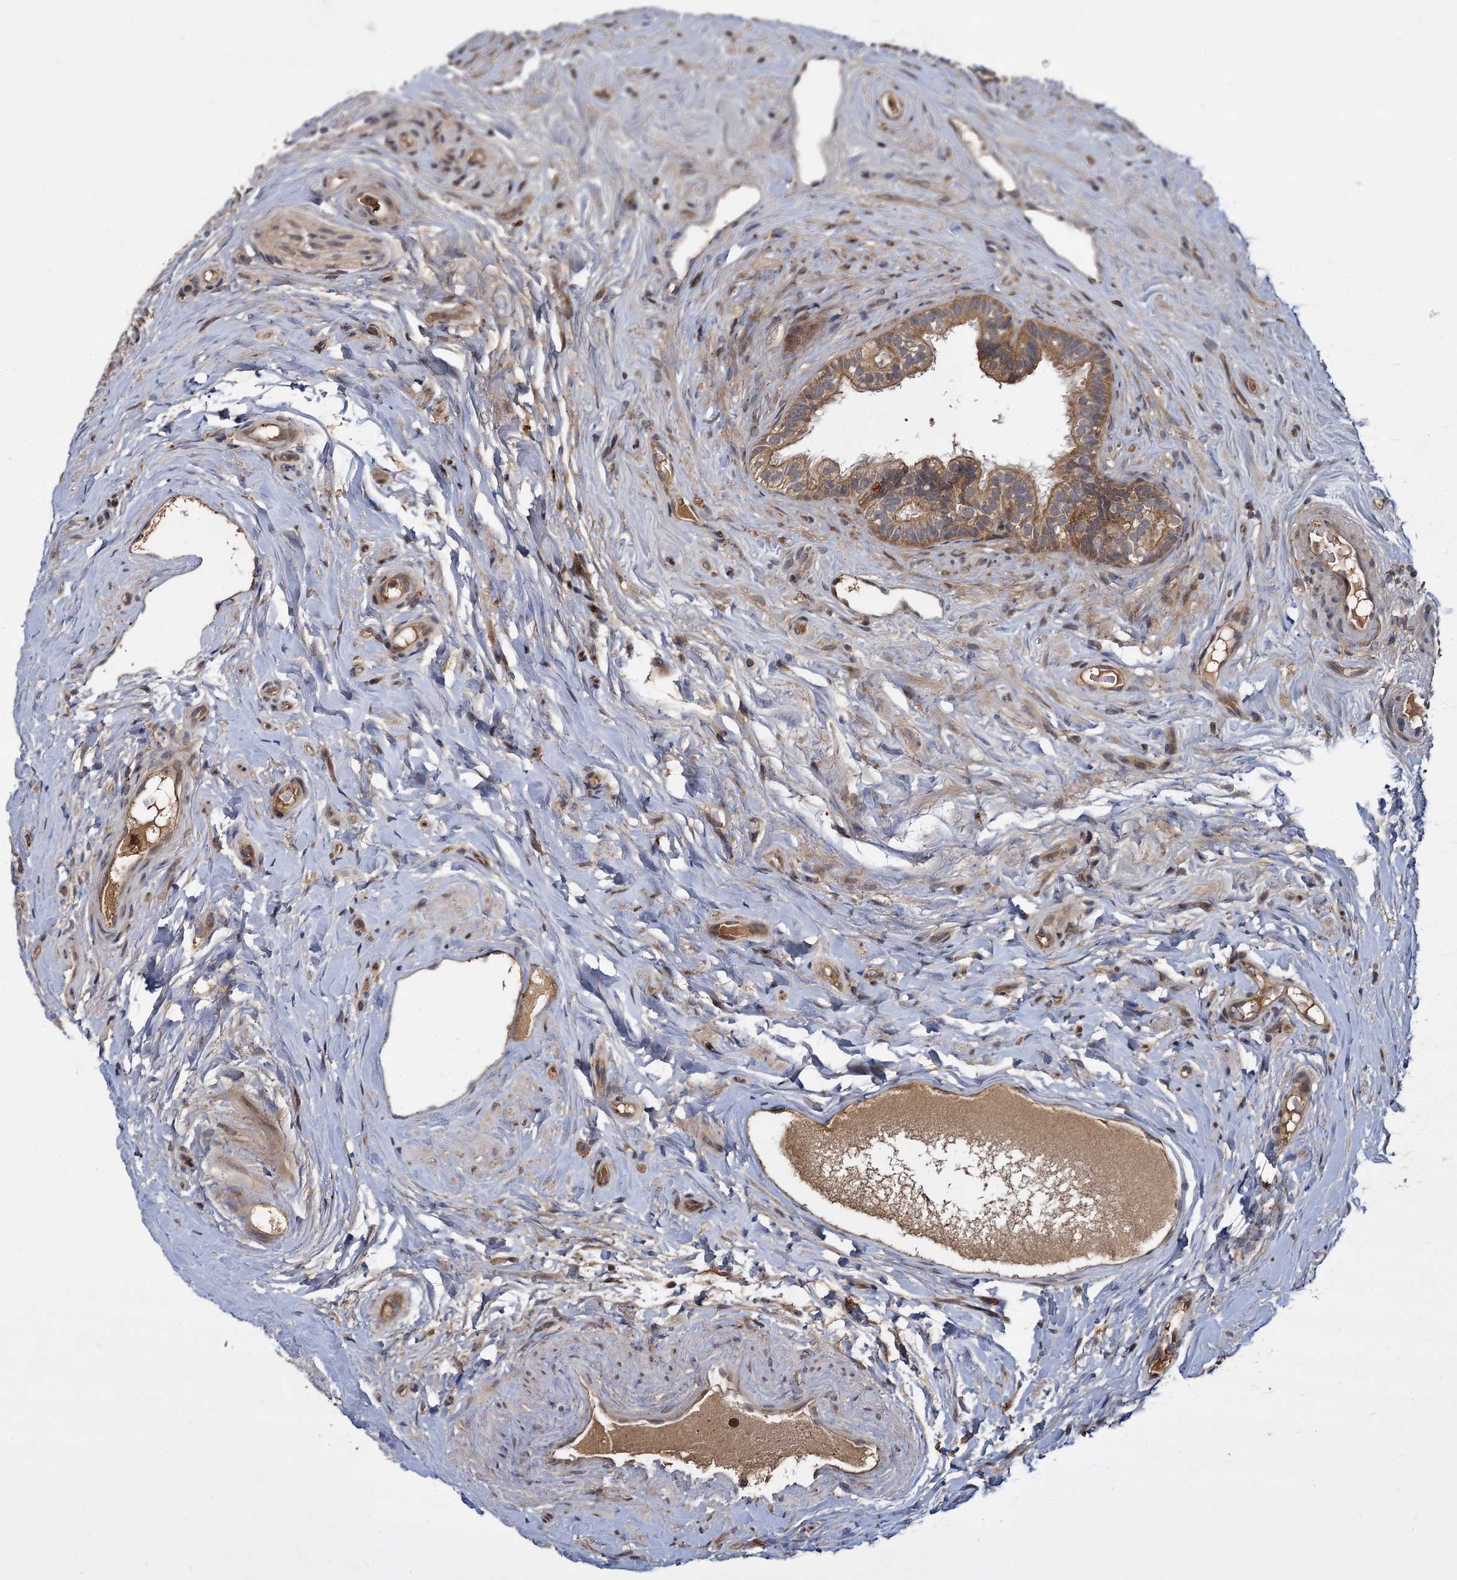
{"staining": {"intensity": "moderate", "quantity": ">75%", "location": "cytoplasmic/membranous"}, "tissue": "epididymis", "cell_type": "Glandular cells", "image_type": "normal", "snomed": [{"axis": "morphology", "description": "Normal tissue, NOS"}, {"axis": "topography", "description": "Epididymis"}], "caption": "A medium amount of moderate cytoplasmic/membranous expression is present in approximately >75% of glandular cells in normal epididymis.", "gene": "INPPL1", "patient": {"sex": "male", "age": 84}}